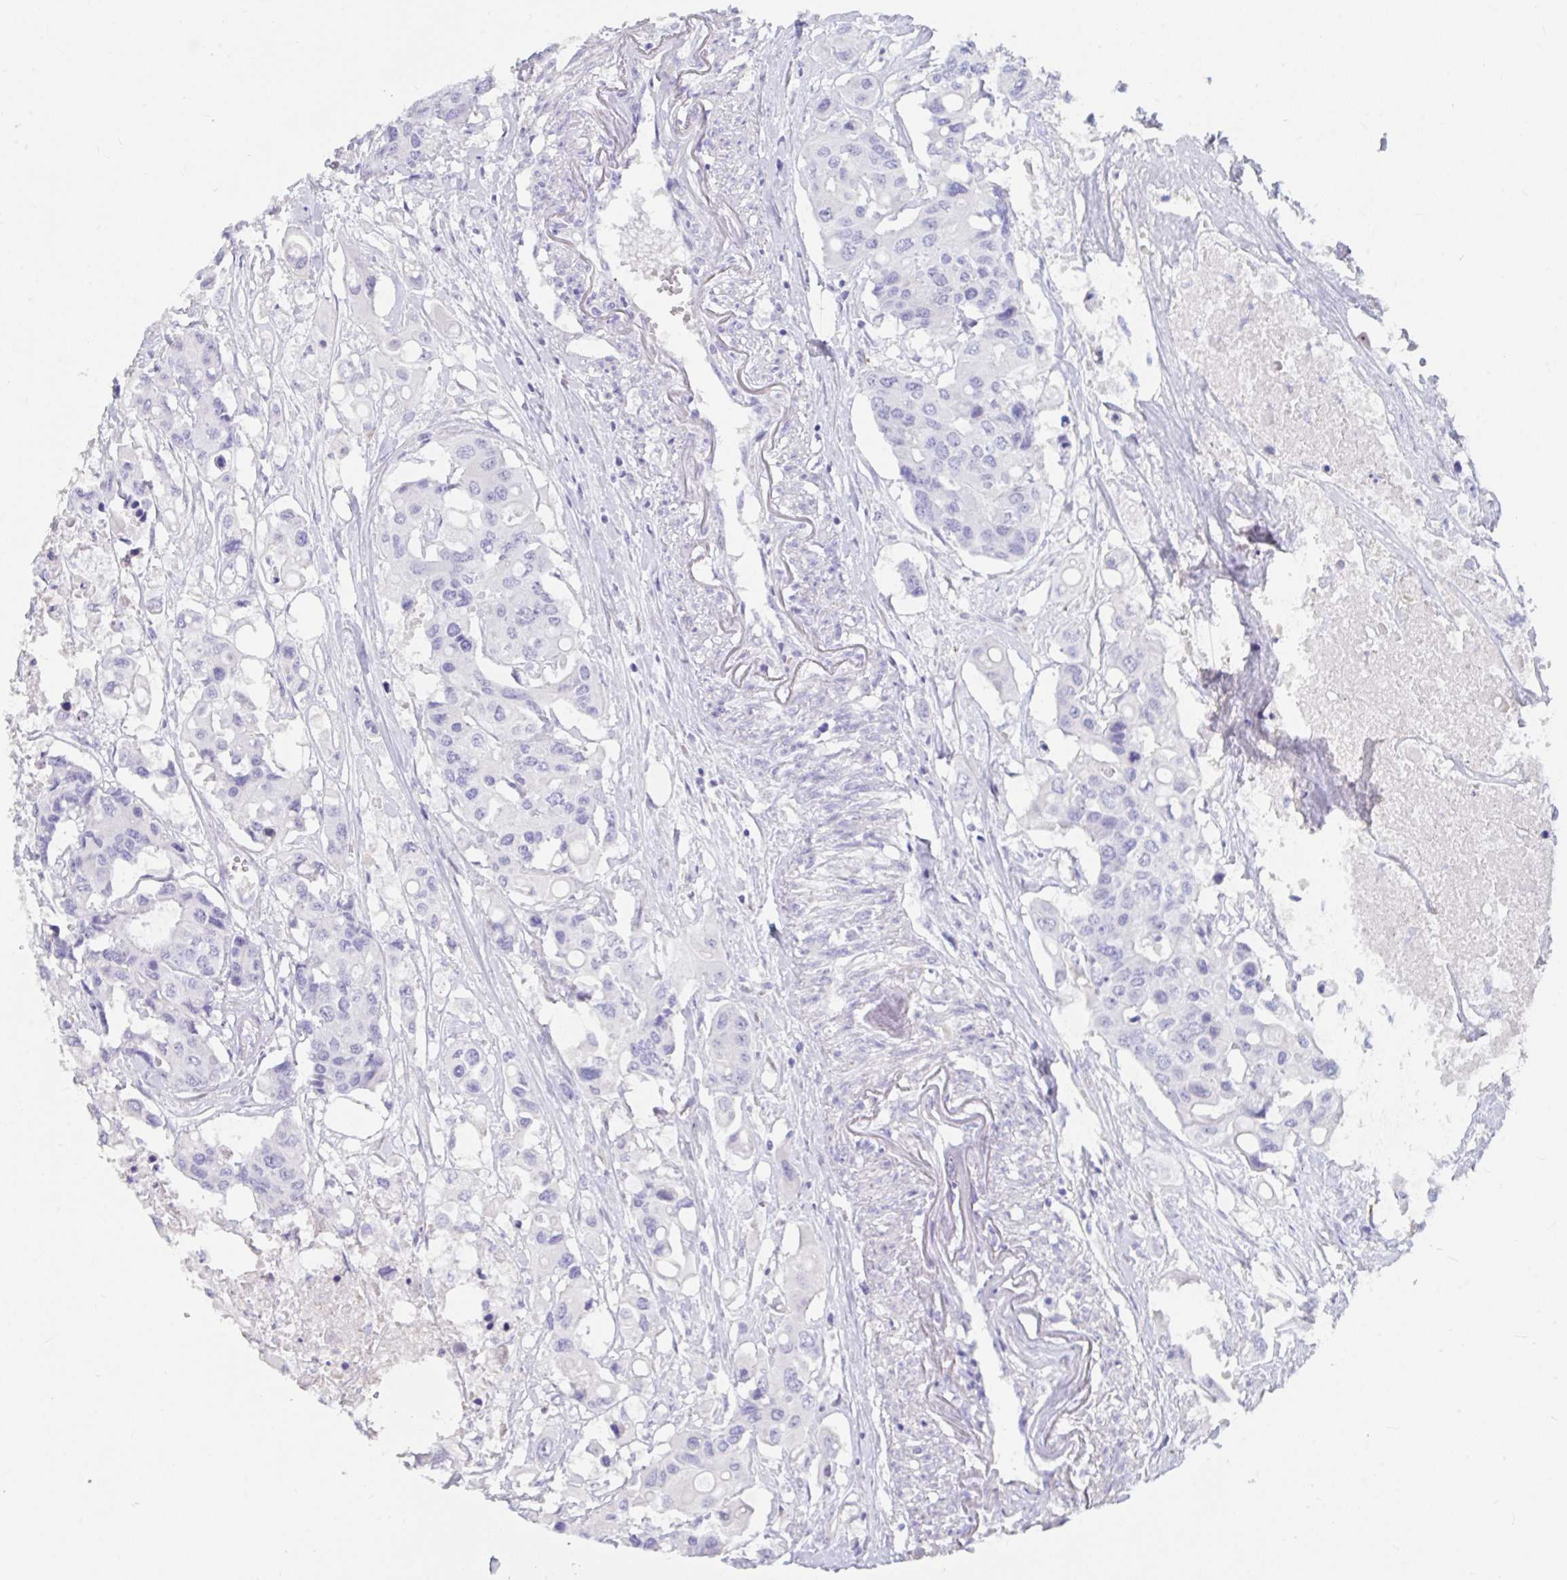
{"staining": {"intensity": "negative", "quantity": "none", "location": "none"}, "tissue": "colorectal cancer", "cell_type": "Tumor cells", "image_type": "cancer", "snomed": [{"axis": "morphology", "description": "Adenocarcinoma, NOS"}, {"axis": "topography", "description": "Colon"}], "caption": "This photomicrograph is of adenocarcinoma (colorectal) stained with immunohistochemistry (IHC) to label a protein in brown with the nuclei are counter-stained blue. There is no positivity in tumor cells. The staining was performed using DAB (3,3'-diaminobenzidine) to visualize the protein expression in brown, while the nuclei were stained in blue with hematoxylin (Magnification: 20x).", "gene": "TNNC1", "patient": {"sex": "male", "age": 77}}